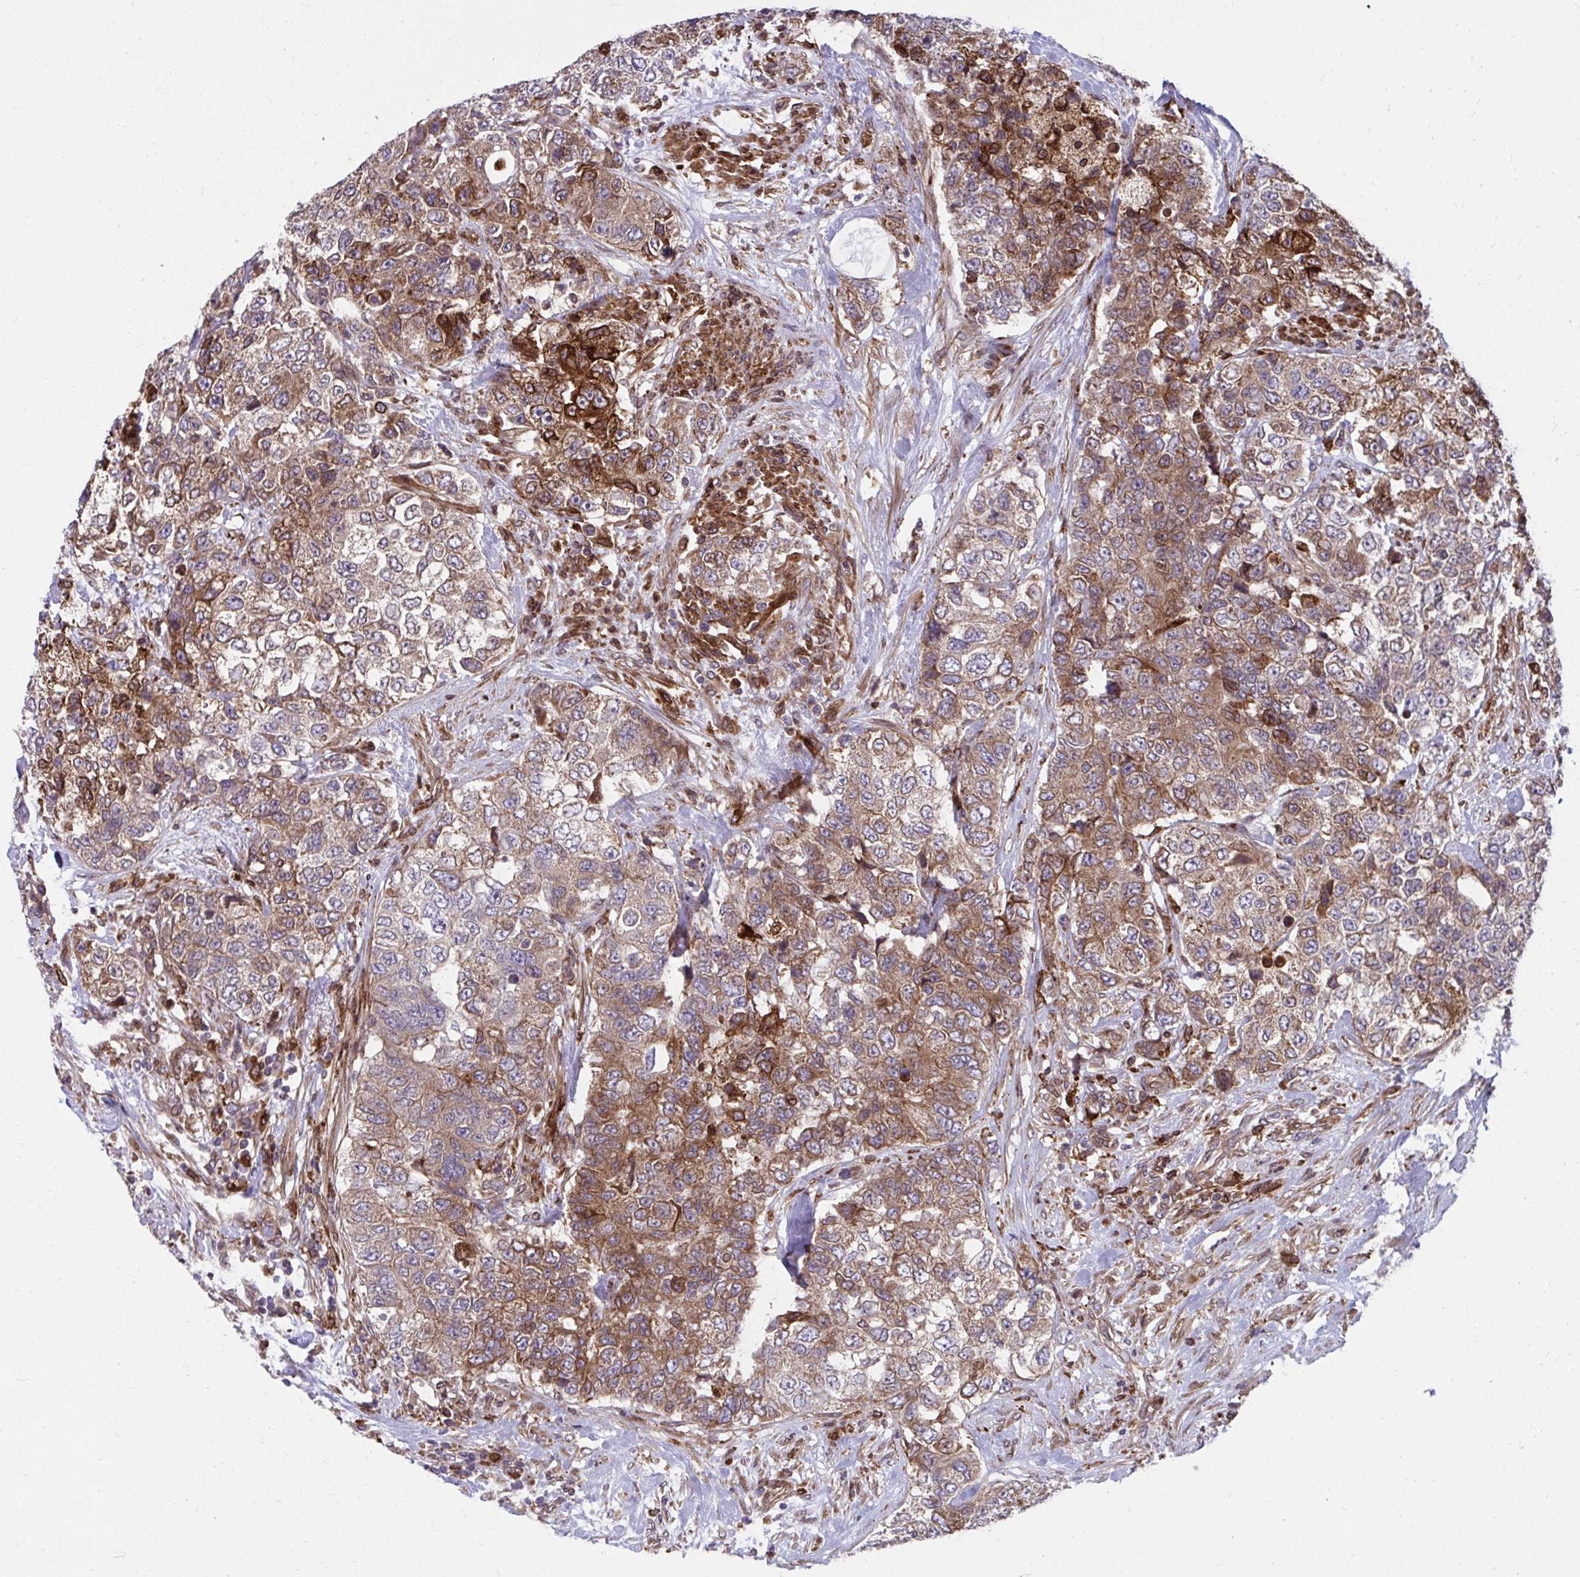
{"staining": {"intensity": "moderate", "quantity": ">75%", "location": "cytoplasmic/membranous"}, "tissue": "urothelial cancer", "cell_type": "Tumor cells", "image_type": "cancer", "snomed": [{"axis": "morphology", "description": "Urothelial carcinoma, High grade"}, {"axis": "topography", "description": "Urinary bladder"}], "caption": "Tumor cells reveal medium levels of moderate cytoplasmic/membranous staining in about >75% of cells in high-grade urothelial carcinoma.", "gene": "STIM2", "patient": {"sex": "female", "age": 78}}